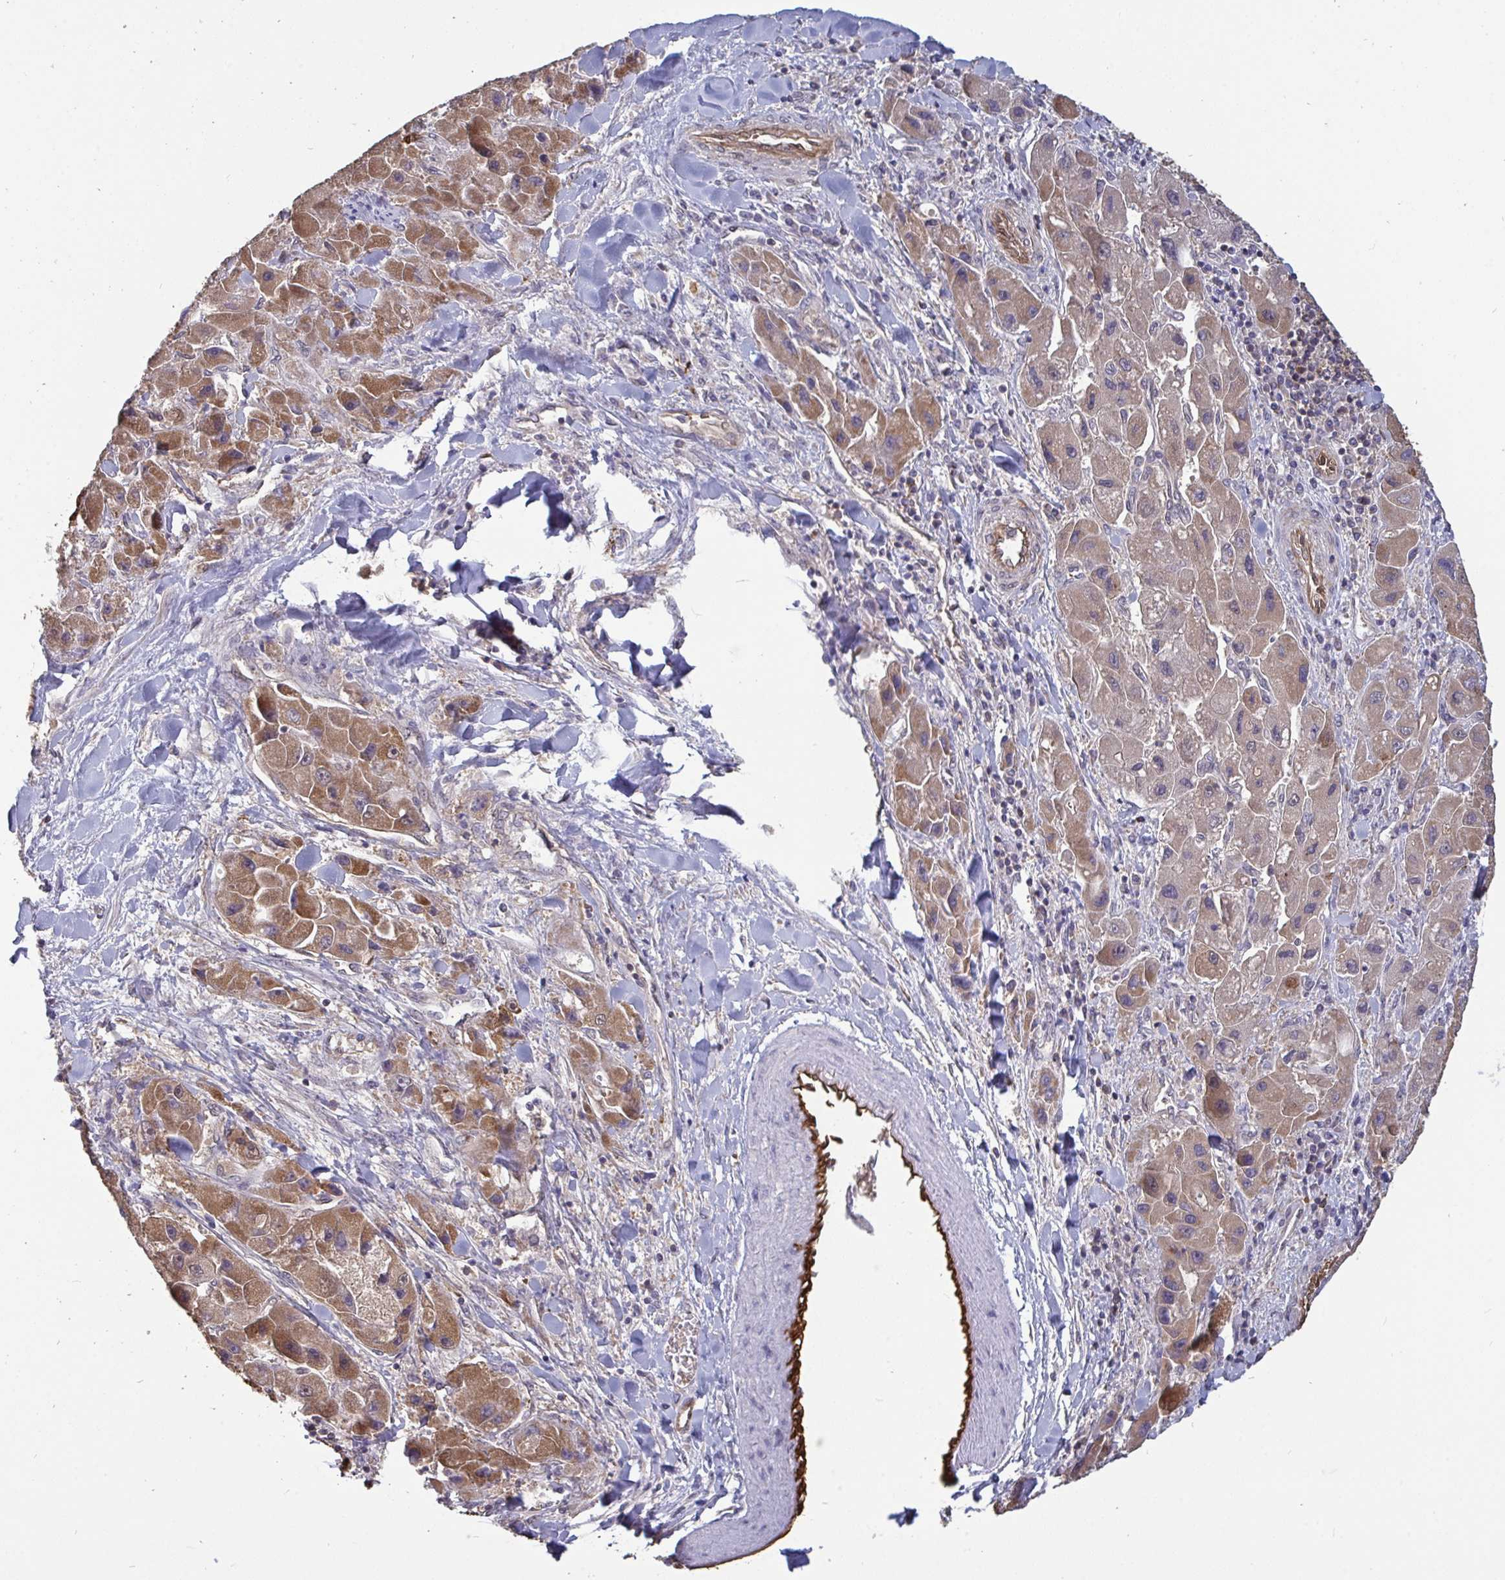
{"staining": {"intensity": "moderate", "quantity": ">75%", "location": "cytoplasmic/membranous"}, "tissue": "liver cancer", "cell_type": "Tumor cells", "image_type": "cancer", "snomed": [{"axis": "morphology", "description": "Carcinoma, Hepatocellular, NOS"}, {"axis": "topography", "description": "Liver"}], "caption": "A medium amount of moderate cytoplasmic/membranous expression is seen in about >75% of tumor cells in liver cancer tissue.", "gene": "ISCU", "patient": {"sex": "male", "age": 24}}